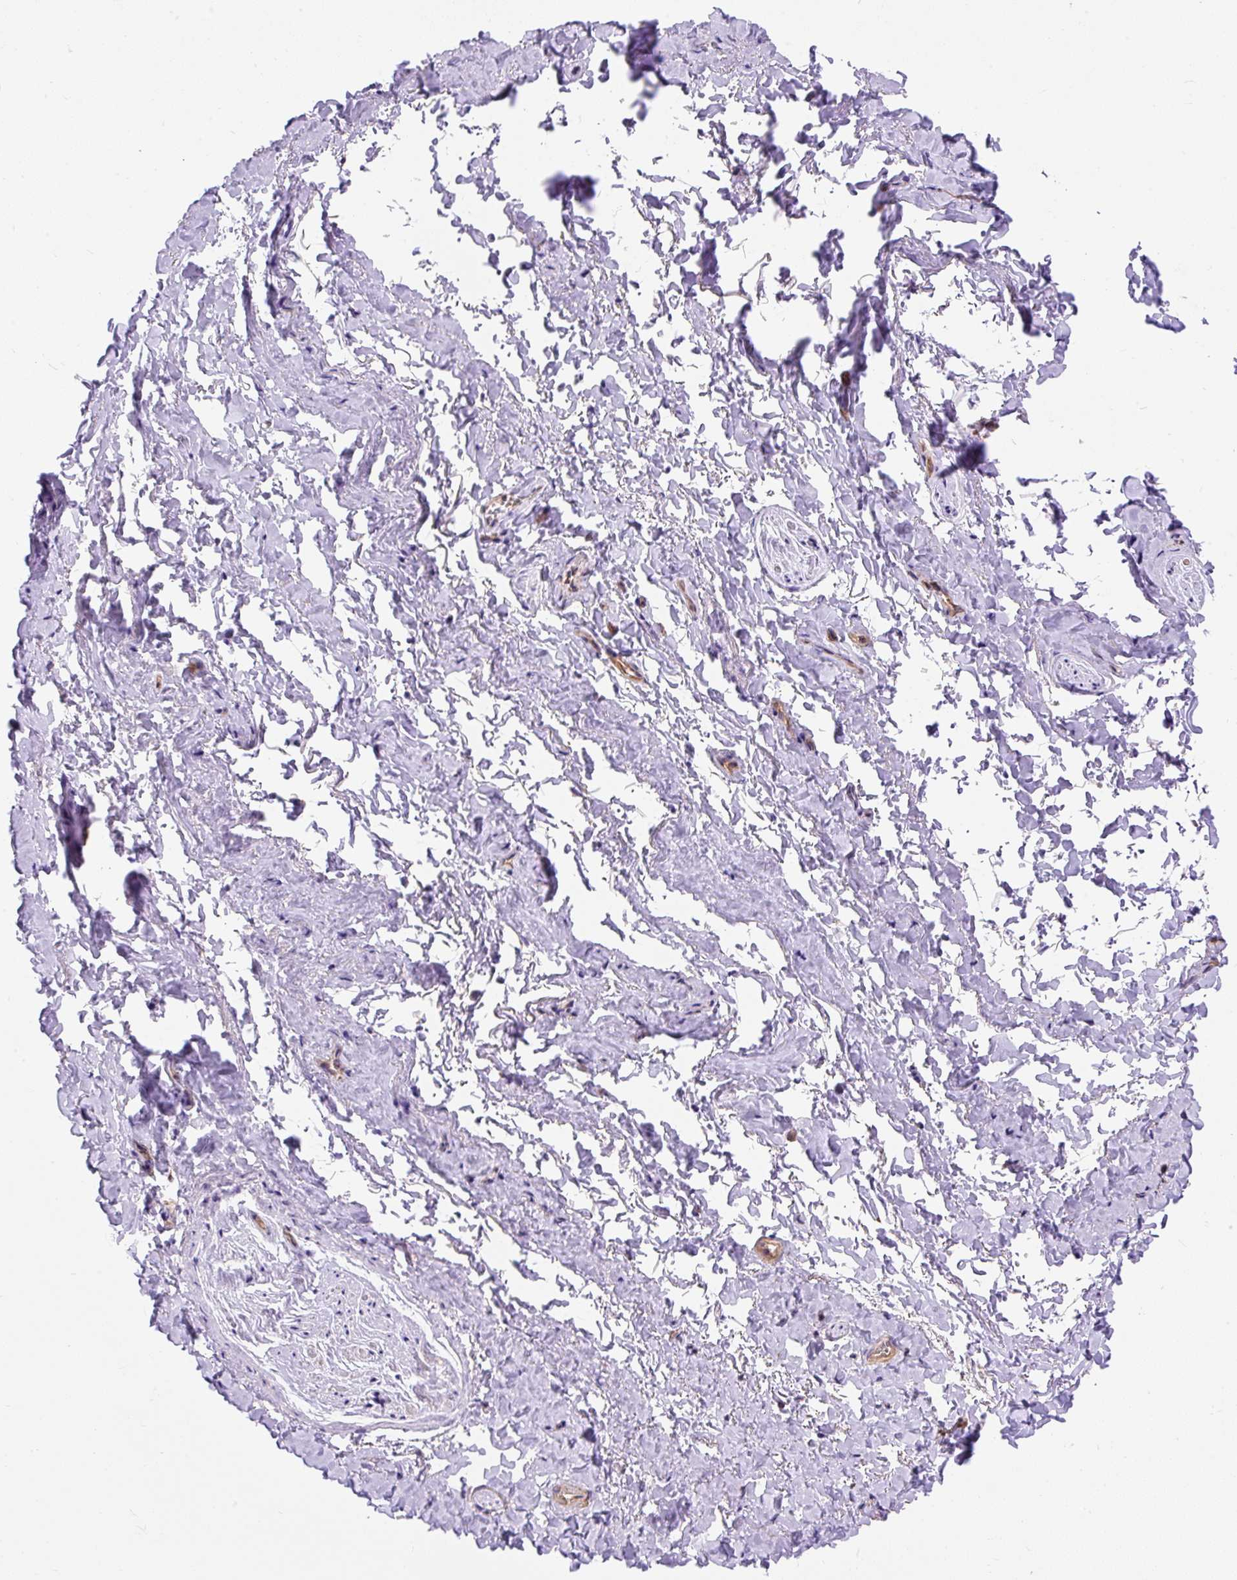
{"staining": {"intensity": "weak", "quantity": "25%-75%", "location": "cytoplasmic/membranous"}, "tissue": "adipose tissue", "cell_type": "Adipocytes", "image_type": "normal", "snomed": [{"axis": "morphology", "description": "Normal tissue, NOS"}, {"axis": "topography", "description": "Vulva"}, {"axis": "topography", "description": "Vagina"}, {"axis": "topography", "description": "Peripheral nerve tissue"}], "caption": "Brown immunohistochemical staining in normal human adipose tissue shows weak cytoplasmic/membranous positivity in approximately 25%-75% of adipocytes.", "gene": "CEP290", "patient": {"sex": "female", "age": 66}}